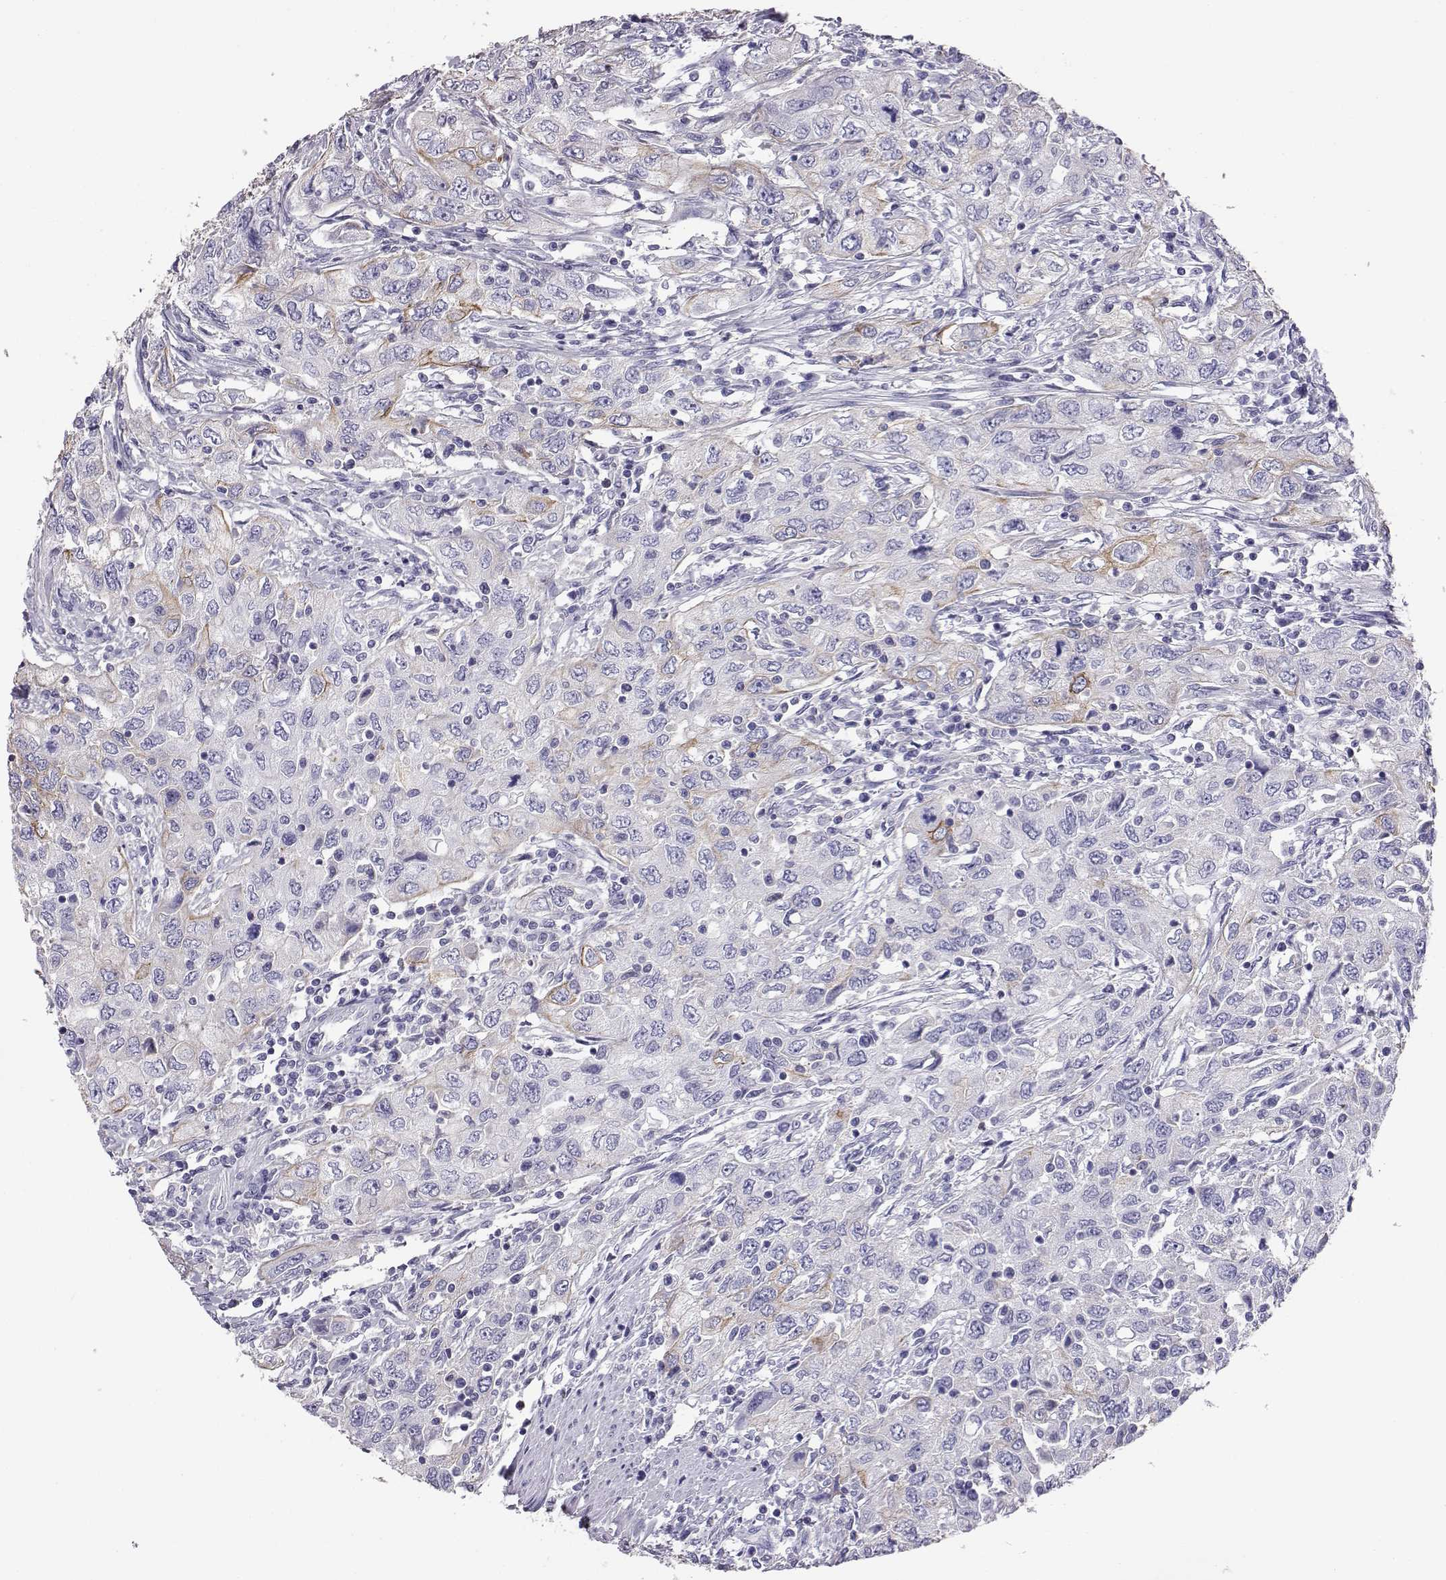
{"staining": {"intensity": "negative", "quantity": "none", "location": "none"}, "tissue": "urothelial cancer", "cell_type": "Tumor cells", "image_type": "cancer", "snomed": [{"axis": "morphology", "description": "Urothelial carcinoma, High grade"}, {"axis": "topography", "description": "Urinary bladder"}], "caption": "This is an immunohistochemistry (IHC) micrograph of urothelial cancer. There is no staining in tumor cells.", "gene": "AKR1B1", "patient": {"sex": "male", "age": 76}}